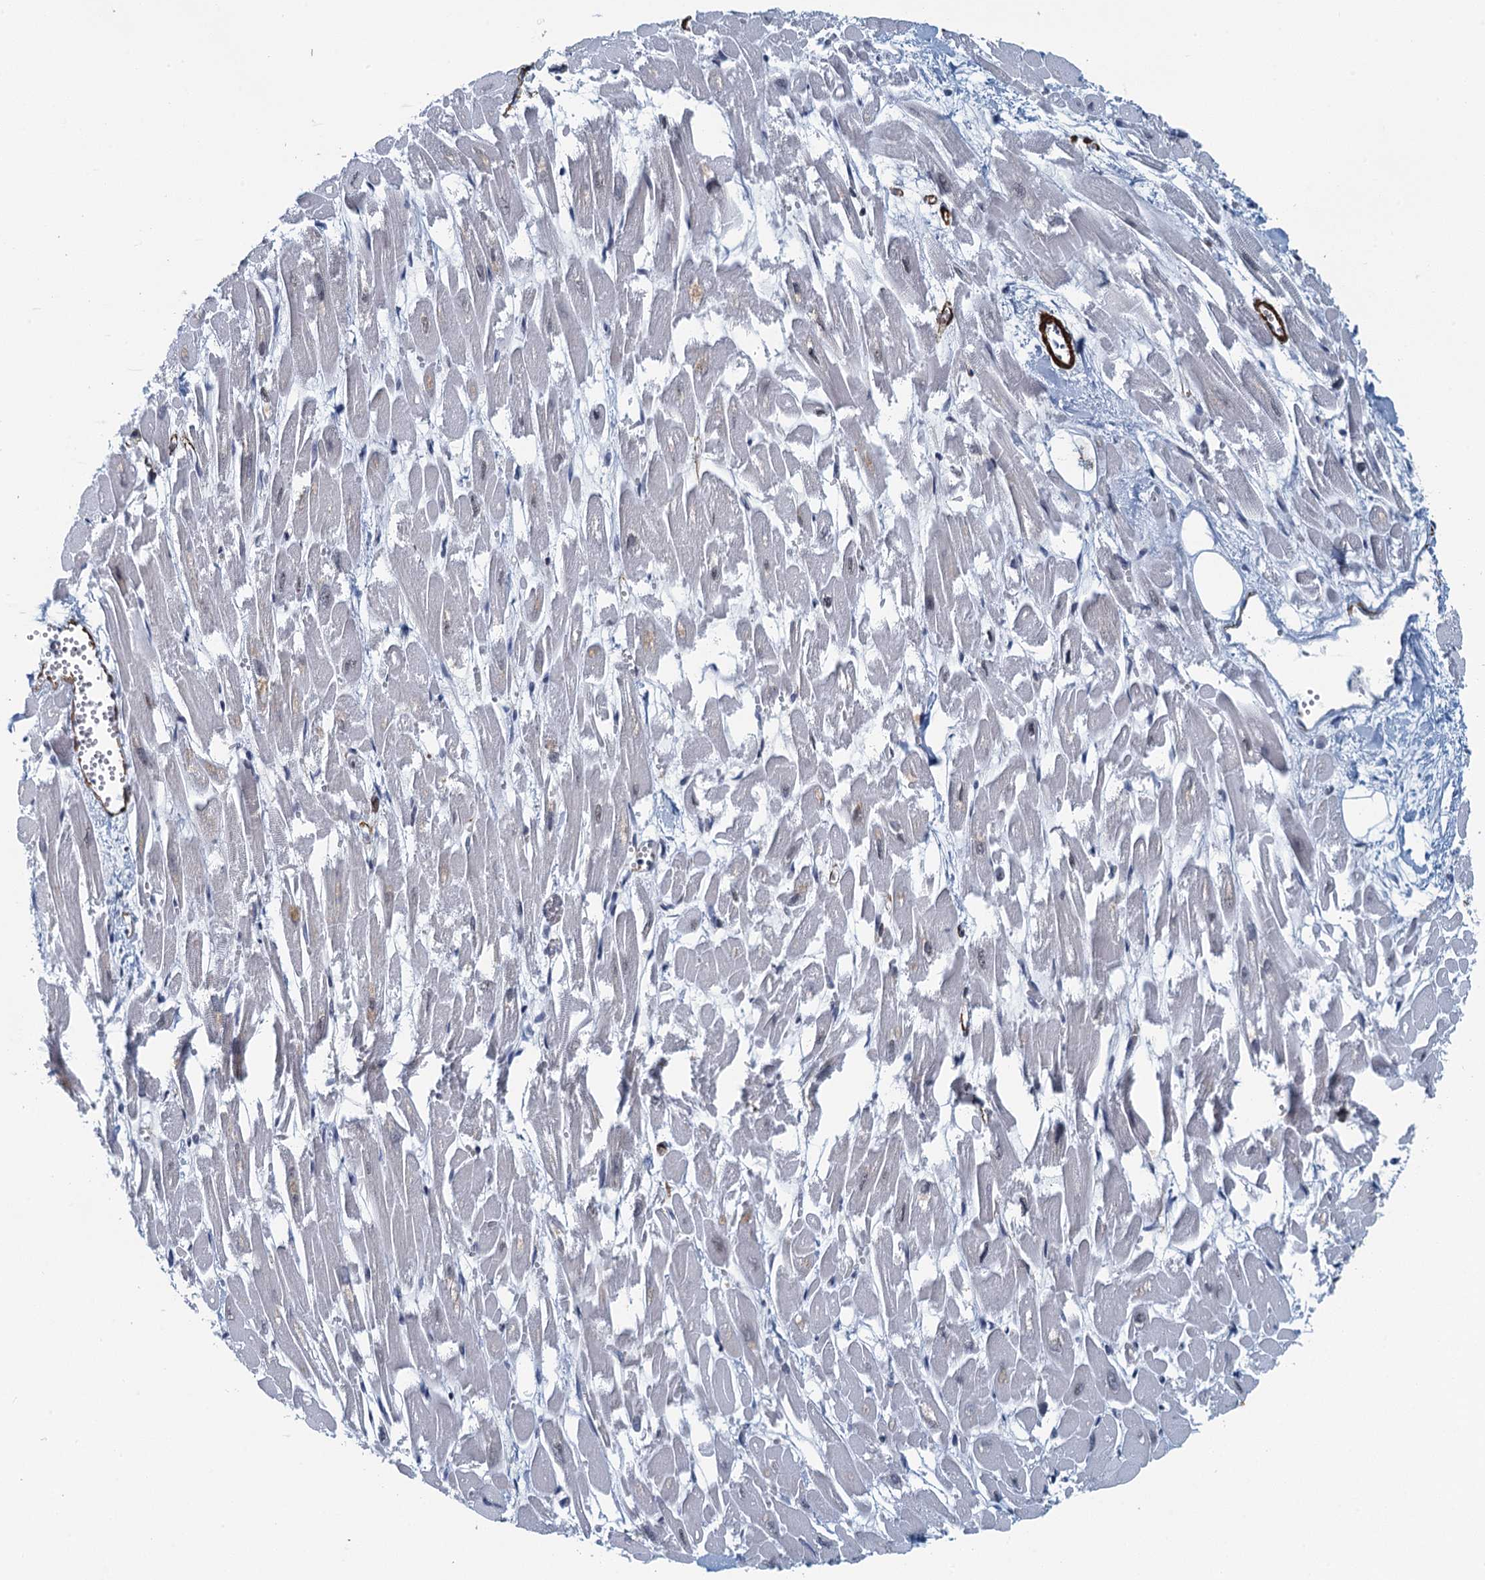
{"staining": {"intensity": "negative", "quantity": "none", "location": "none"}, "tissue": "heart muscle", "cell_type": "Cardiomyocytes", "image_type": "normal", "snomed": [{"axis": "morphology", "description": "Normal tissue, NOS"}, {"axis": "topography", "description": "Heart"}], "caption": "Photomicrograph shows no significant protein expression in cardiomyocytes of unremarkable heart muscle. Brightfield microscopy of immunohistochemistry (IHC) stained with DAB (3,3'-diaminobenzidine) (brown) and hematoxylin (blue), captured at high magnification.", "gene": "ALG2", "patient": {"sex": "male", "age": 54}}